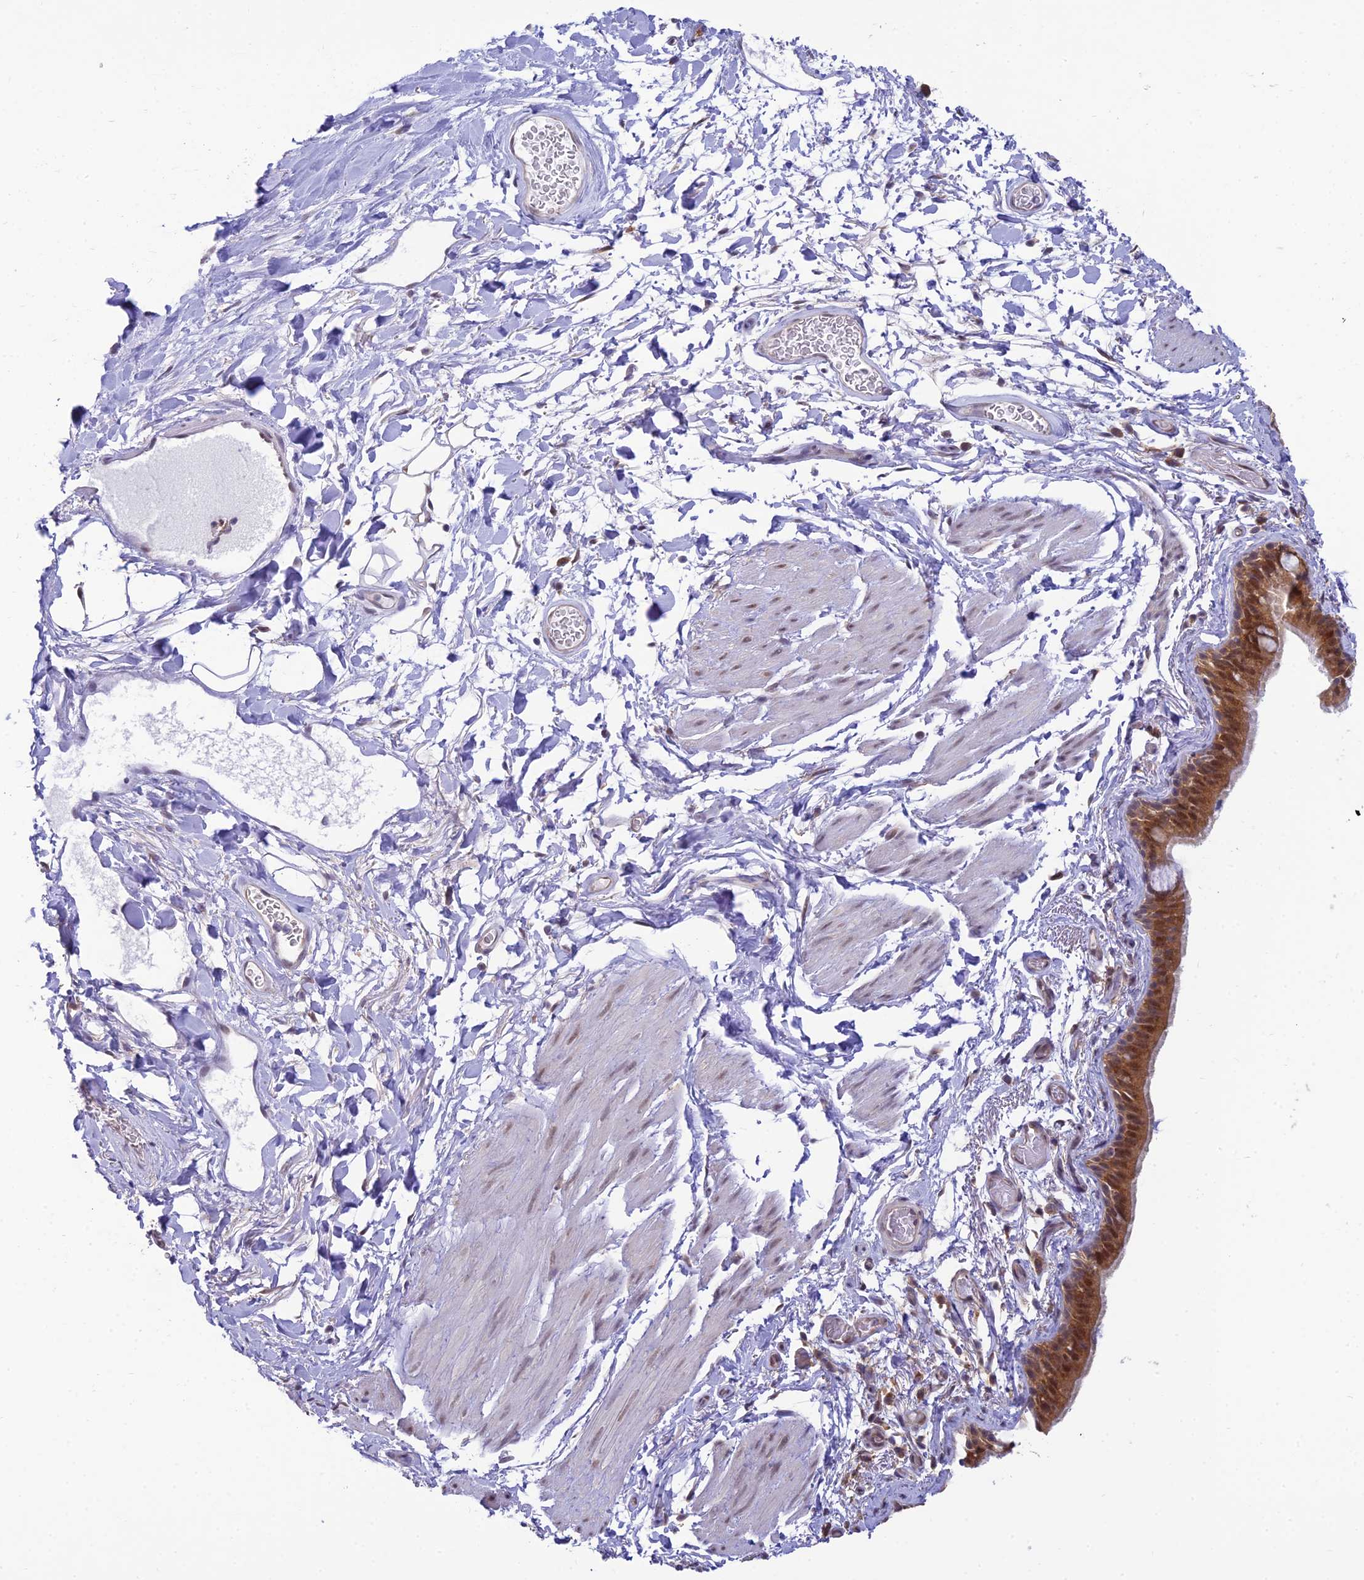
{"staining": {"intensity": "moderate", "quantity": ">75%", "location": "cytoplasmic/membranous,nuclear"}, "tissue": "bronchus", "cell_type": "Respiratory epithelial cells", "image_type": "normal", "snomed": [{"axis": "morphology", "description": "Normal tissue, NOS"}, {"axis": "topography", "description": "Cartilage tissue"}], "caption": "The image demonstrates a brown stain indicating the presence of a protein in the cytoplasmic/membranous,nuclear of respiratory epithelial cells in bronchus.", "gene": "SKIC8", "patient": {"sex": "male", "age": 63}}